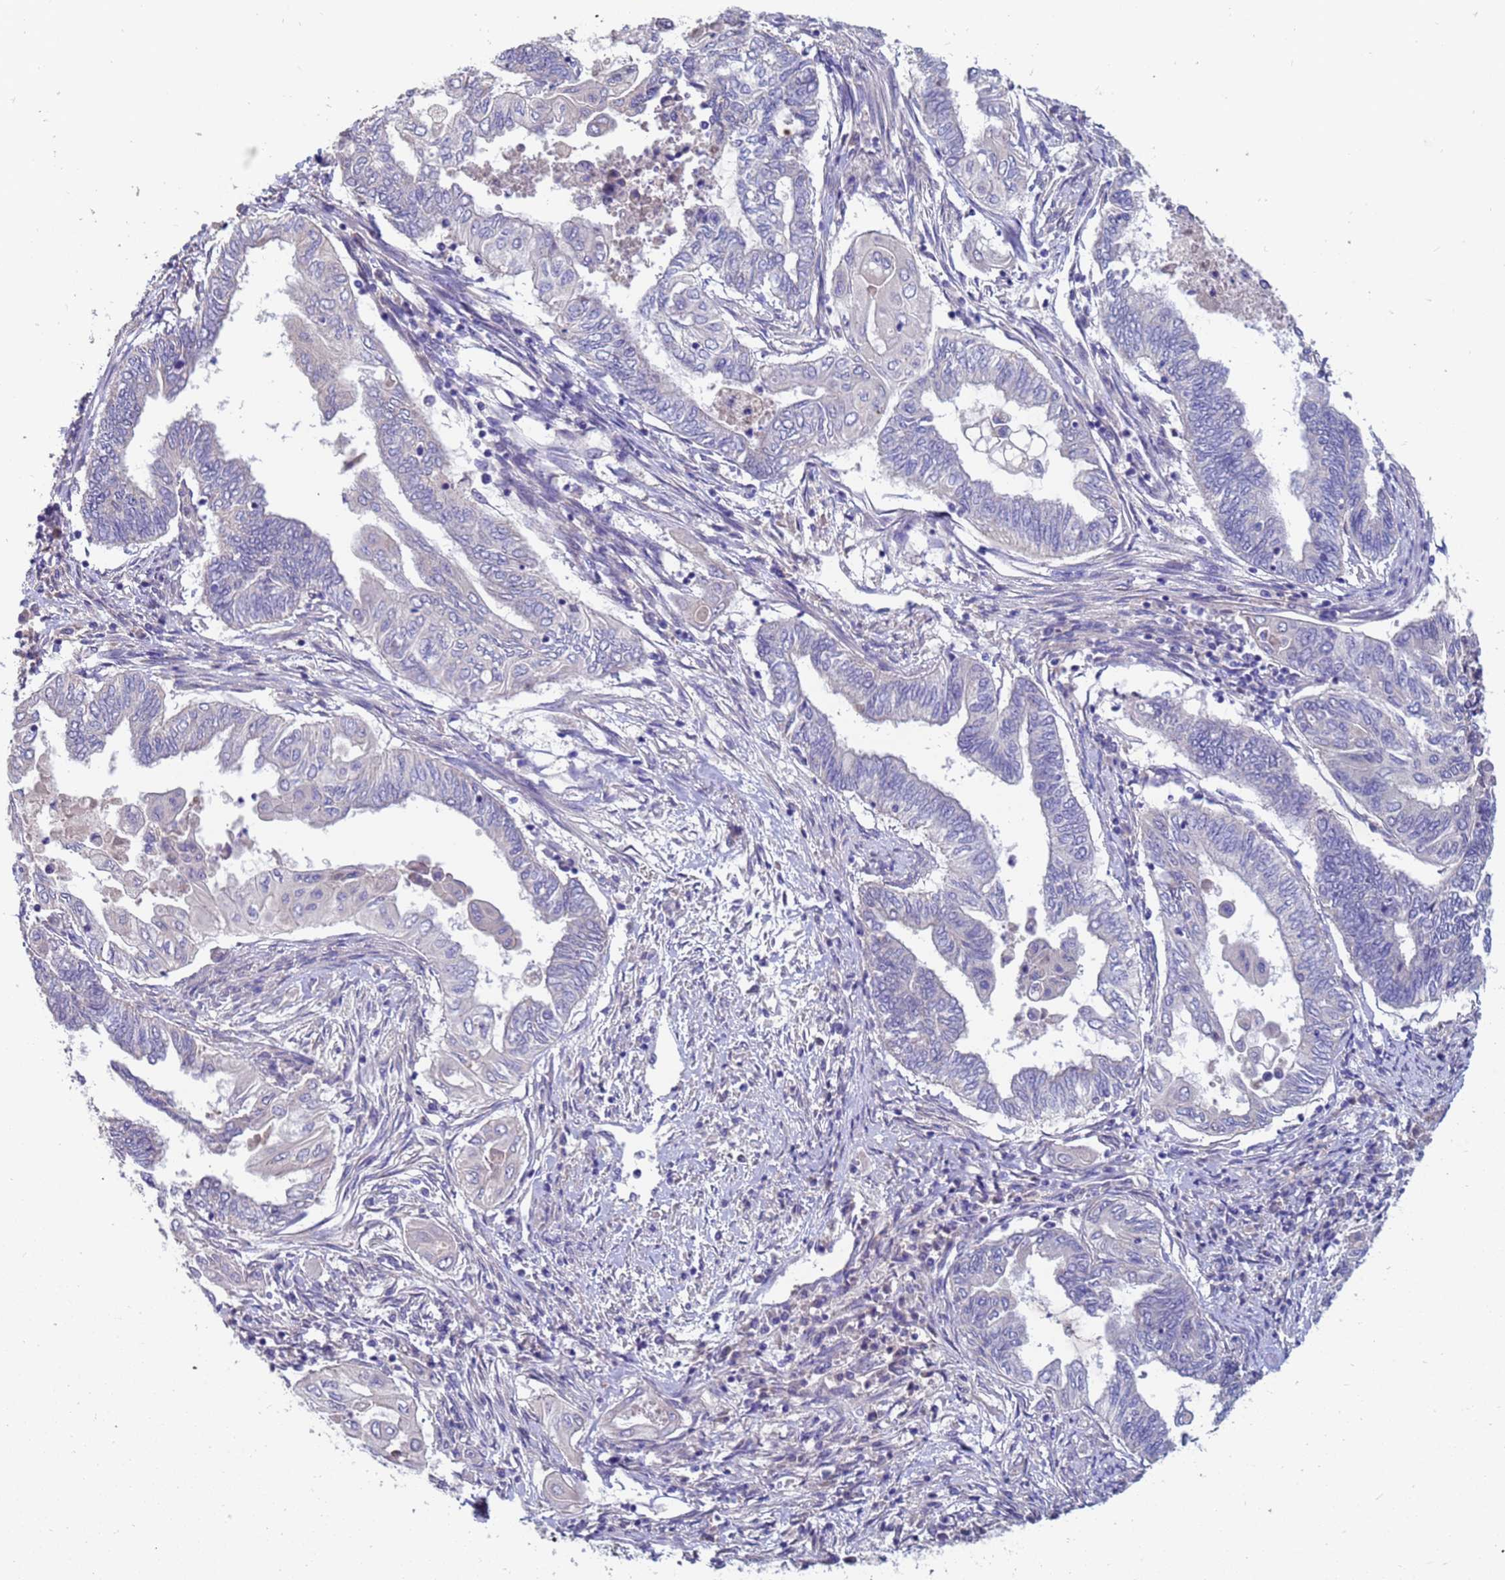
{"staining": {"intensity": "negative", "quantity": "none", "location": "none"}, "tissue": "endometrial cancer", "cell_type": "Tumor cells", "image_type": "cancer", "snomed": [{"axis": "morphology", "description": "Adenocarcinoma, NOS"}, {"axis": "topography", "description": "Uterus"}, {"axis": "topography", "description": "Endometrium"}], "caption": "High magnification brightfield microscopy of endometrial adenocarcinoma stained with DAB (brown) and counterstained with hematoxylin (blue): tumor cells show no significant positivity.", "gene": "IHO1", "patient": {"sex": "female", "age": 70}}